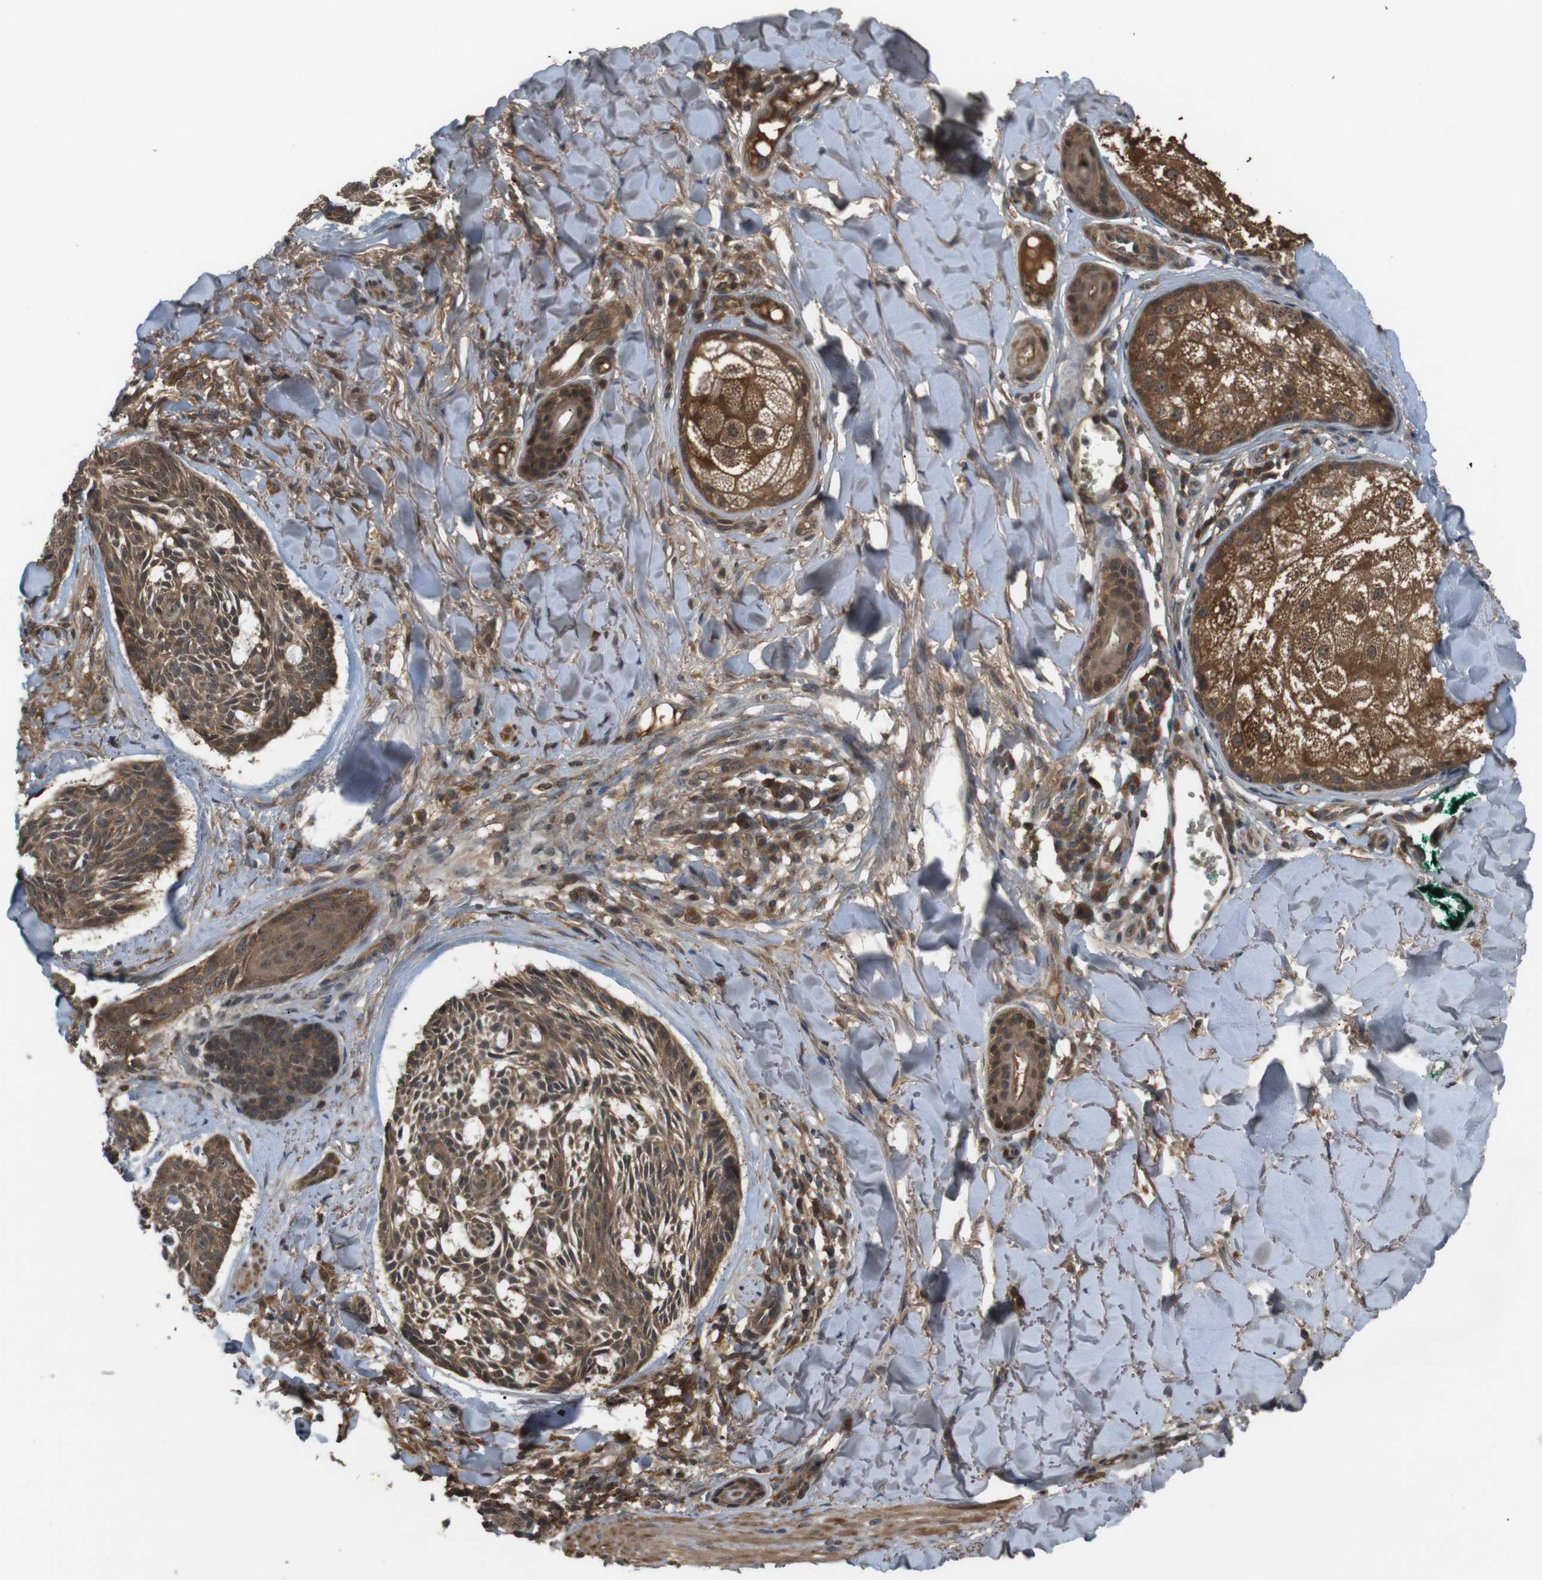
{"staining": {"intensity": "moderate", "quantity": ">75%", "location": "cytoplasmic/membranous"}, "tissue": "skin cancer", "cell_type": "Tumor cells", "image_type": "cancer", "snomed": [{"axis": "morphology", "description": "Basal cell carcinoma"}, {"axis": "topography", "description": "Skin"}], "caption": "Protein analysis of skin cancer (basal cell carcinoma) tissue displays moderate cytoplasmic/membranous staining in approximately >75% of tumor cells. (DAB (3,3'-diaminobenzidine) = brown stain, brightfield microscopy at high magnification).", "gene": "NFKBIE", "patient": {"sex": "male", "age": 43}}